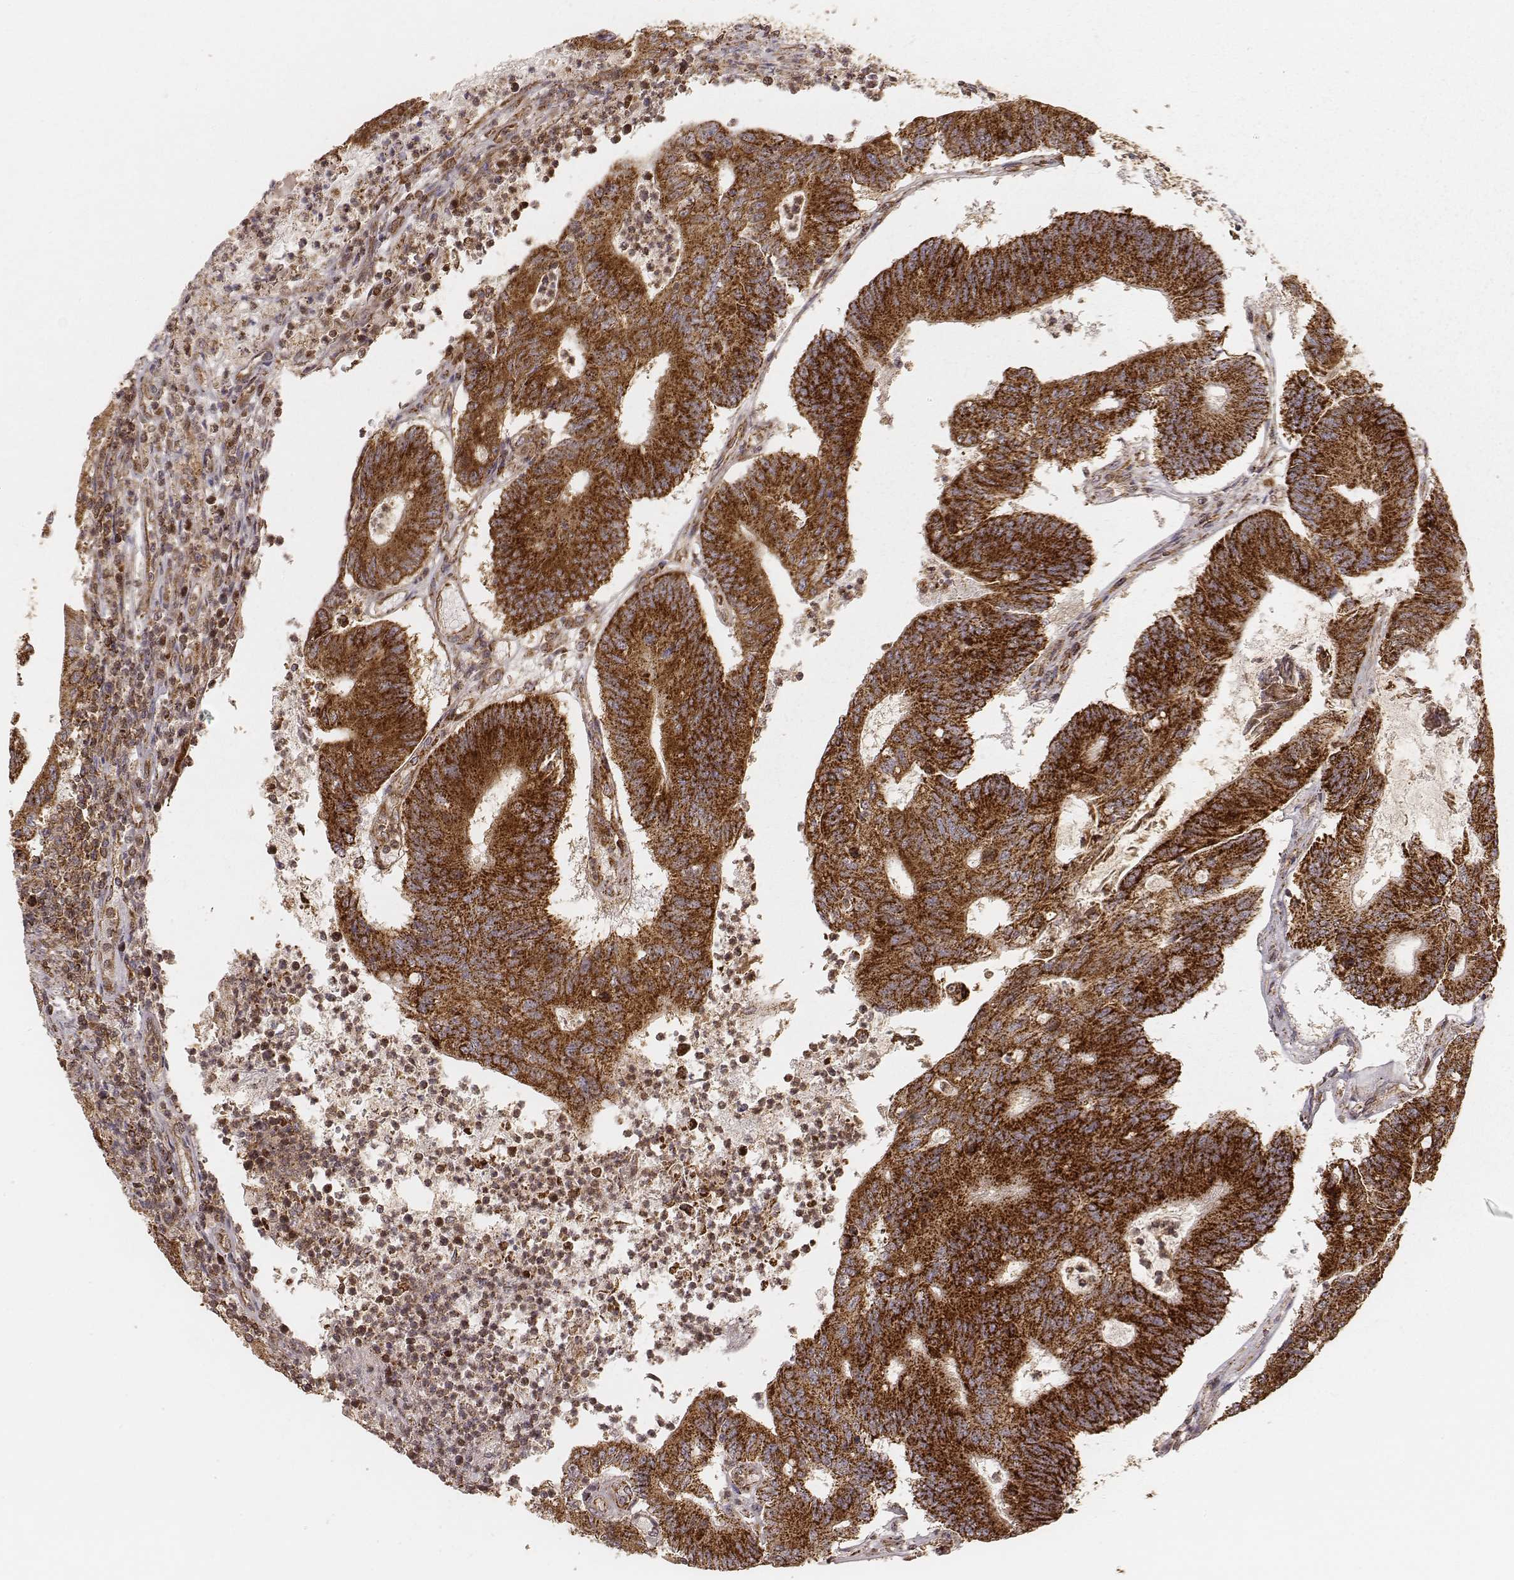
{"staining": {"intensity": "strong", "quantity": ">75%", "location": "cytoplasmic/membranous"}, "tissue": "colorectal cancer", "cell_type": "Tumor cells", "image_type": "cancer", "snomed": [{"axis": "morphology", "description": "Adenocarcinoma, NOS"}, {"axis": "topography", "description": "Colon"}], "caption": "A brown stain shows strong cytoplasmic/membranous expression of a protein in human colorectal adenocarcinoma tumor cells.", "gene": "CS", "patient": {"sex": "female", "age": 70}}